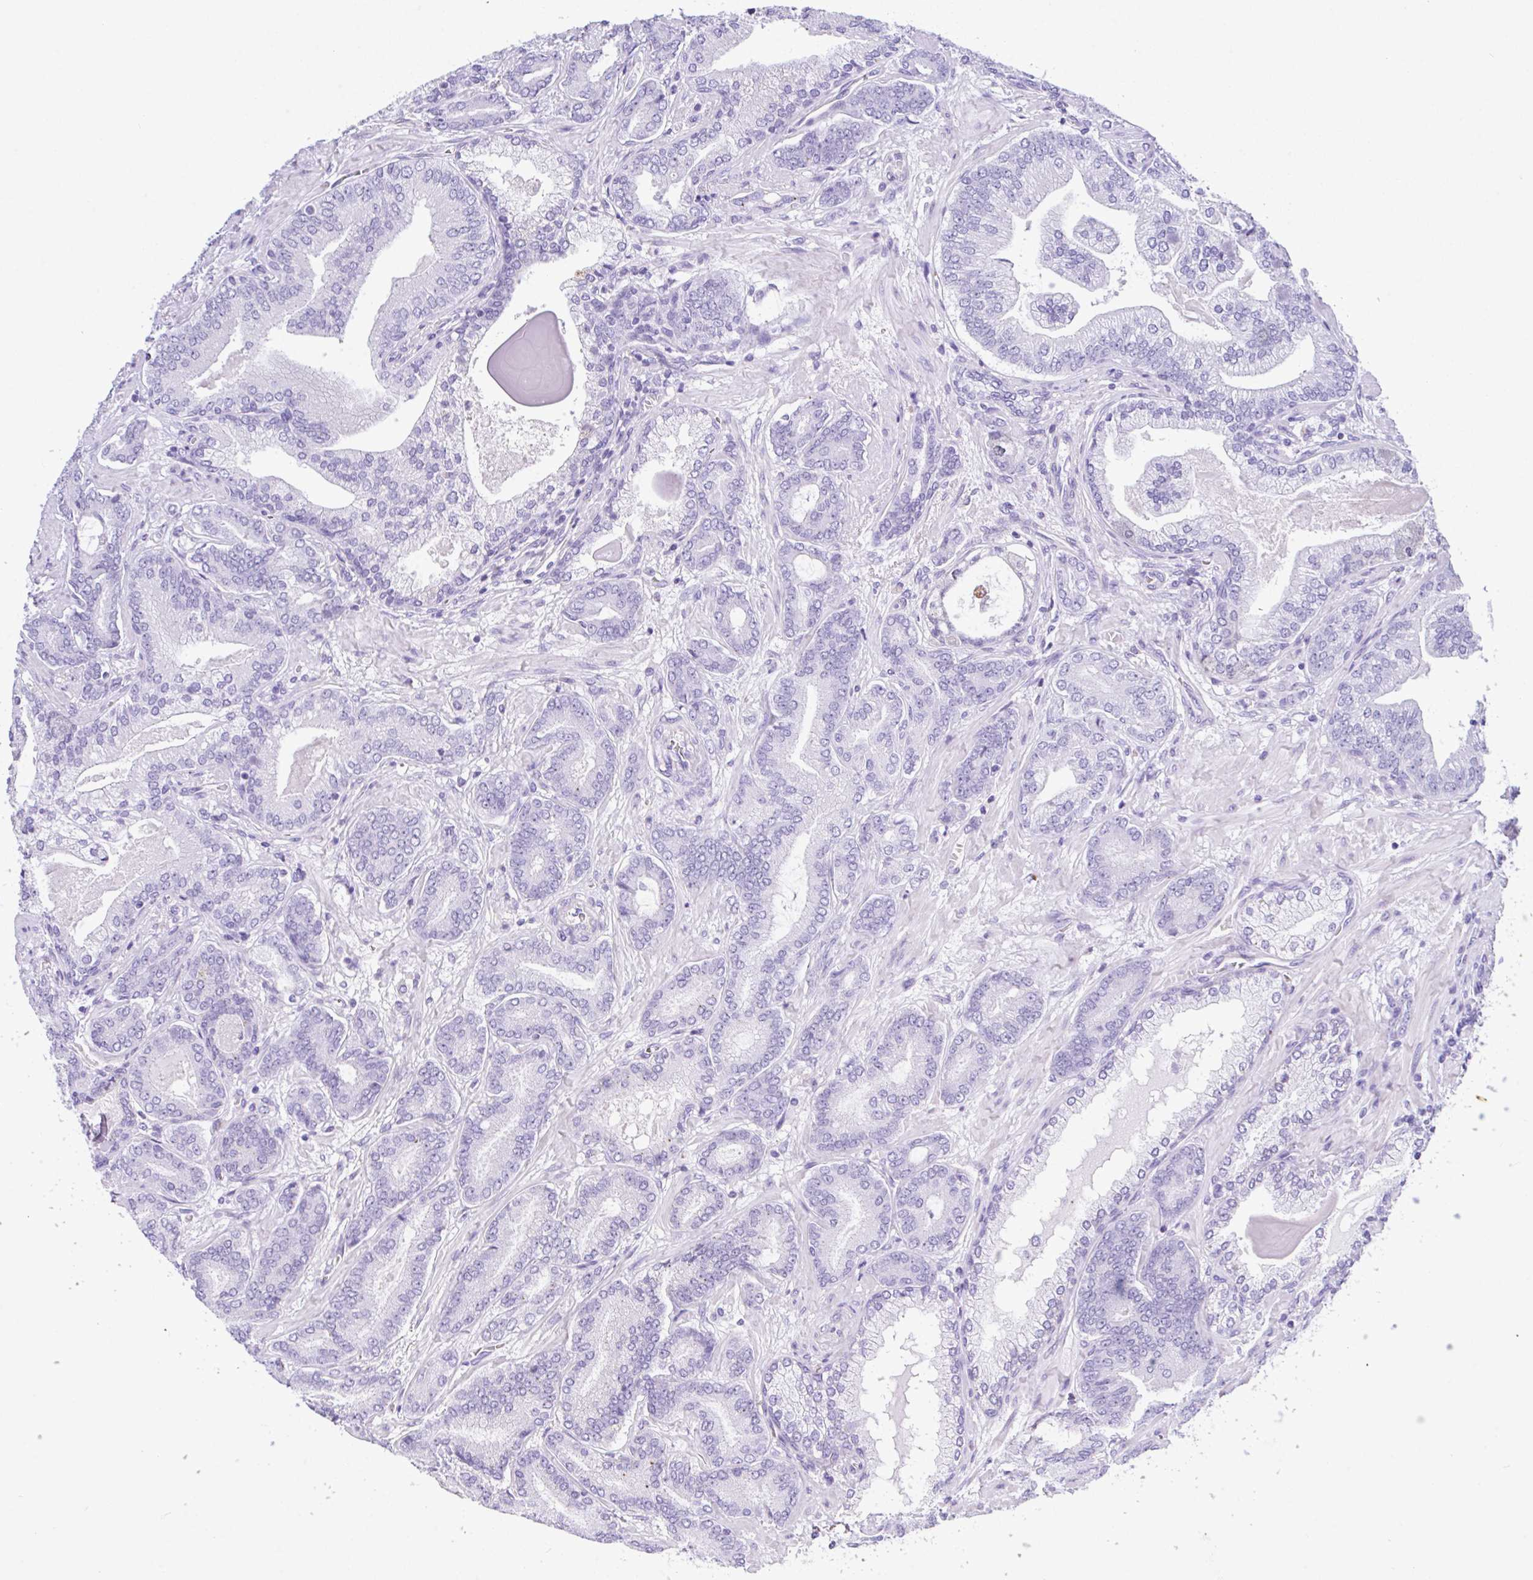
{"staining": {"intensity": "negative", "quantity": "none", "location": "none"}, "tissue": "prostate cancer", "cell_type": "Tumor cells", "image_type": "cancer", "snomed": [{"axis": "morphology", "description": "Adenocarcinoma, High grade"}, {"axis": "topography", "description": "Prostate"}], "caption": "A photomicrograph of human high-grade adenocarcinoma (prostate) is negative for staining in tumor cells. Nuclei are stained in blue.", "gene": "NDUFAF8", "patient": {"sex": "male", "age": 62}}